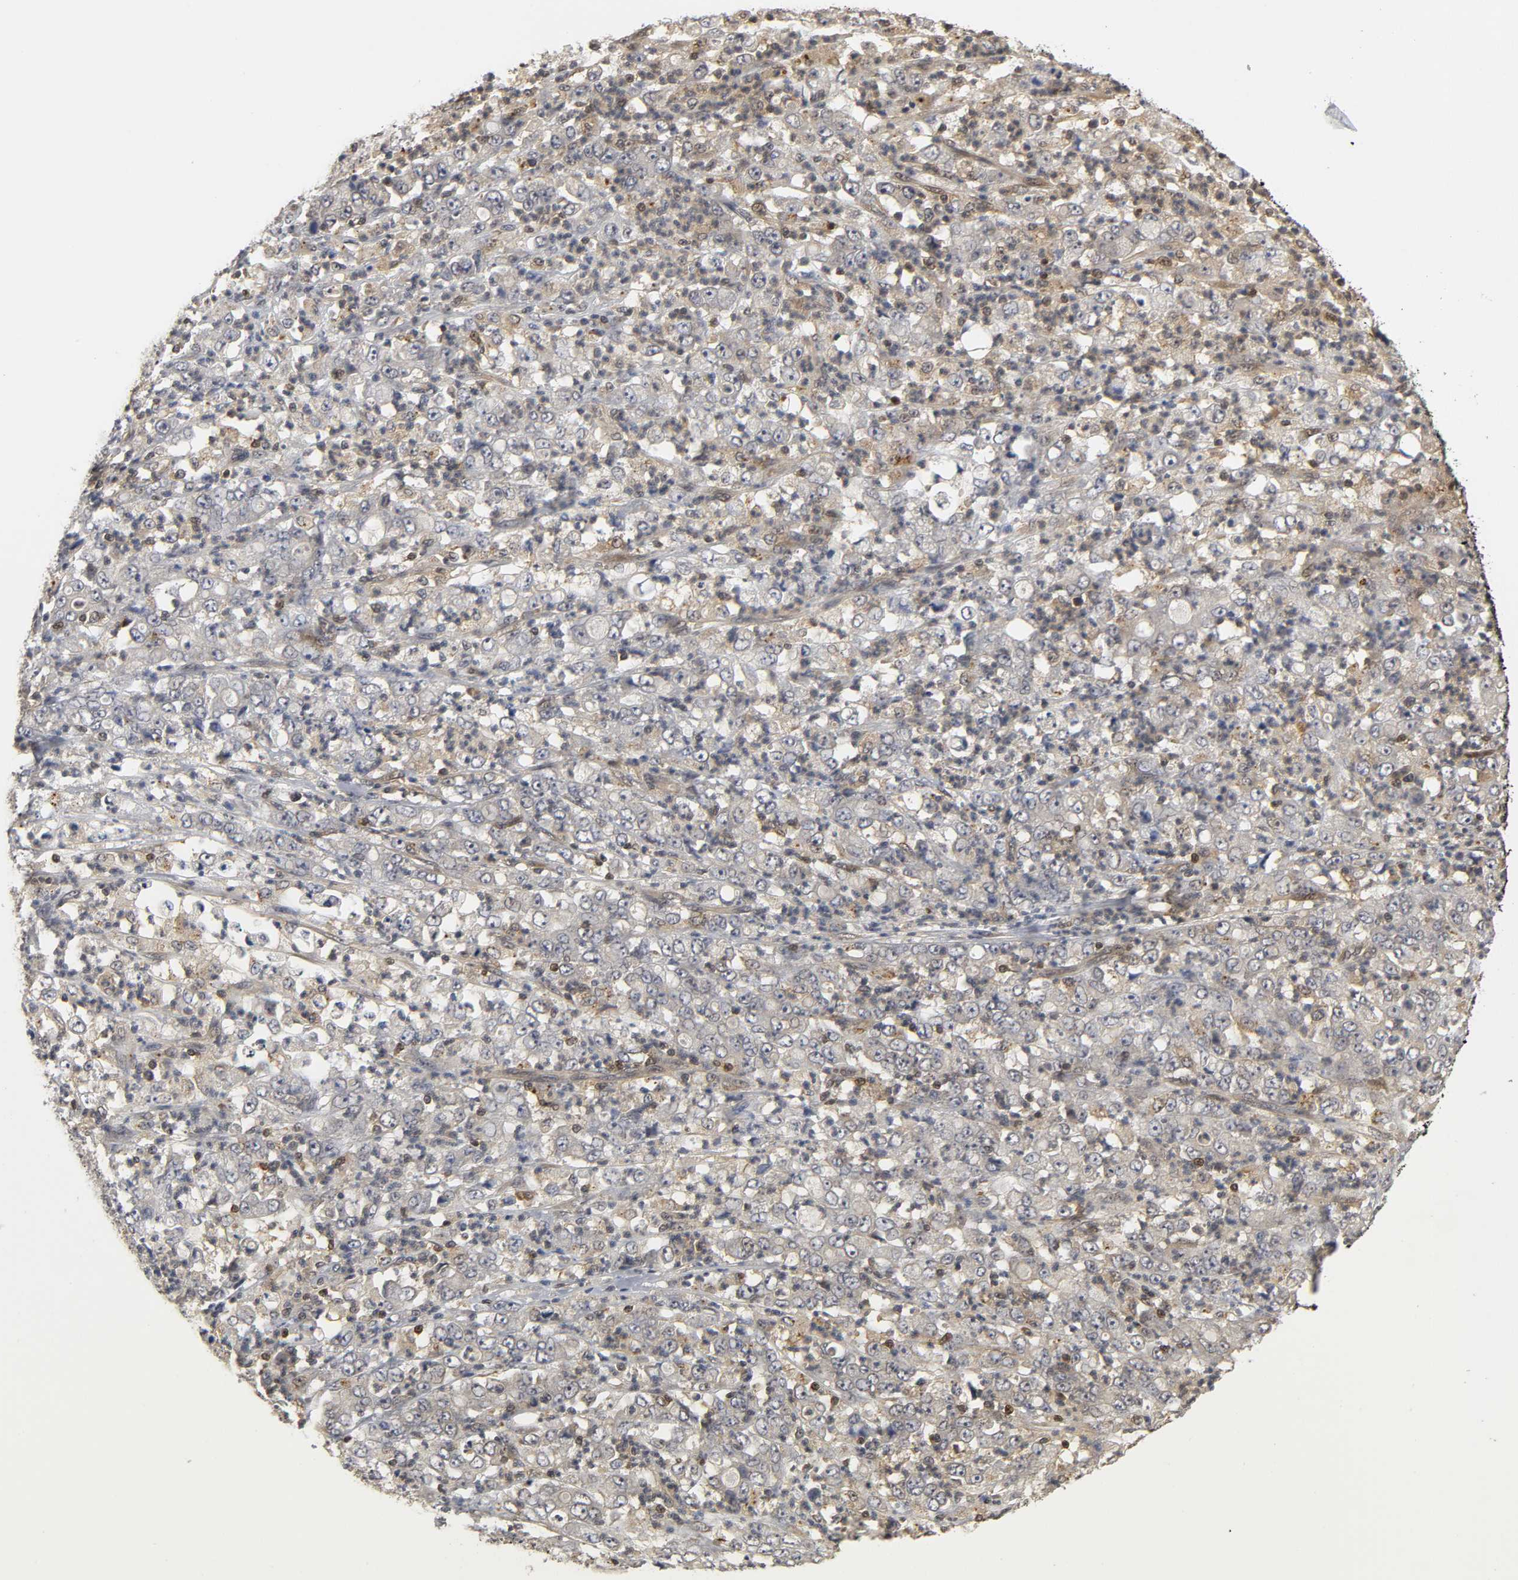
{"staining": {"intensity": "weak", "quantity": "25%-75%", "location": "cytoplasmic/membranous"}, "tissue": "stomach cancer", "cell_type": "Tumor cells", "image_type": "cancer", "snomed": [{"axis": "morphology", "description": "Adenocarcinoma, NOS"}, {"axis": "topography", "description": "Stomach, lower"}], "caption": "The photomicrograph displays a brown stain indicating the presence of a protein in the cytoplasmic/membranous of tumor cells in stomach adenocarcinoma. The staining was performed using DAB (3,3'-diaminobenzidine), with brown indicating positive protein expression. Nuclei are stained blue with hematoxylin.", "gene": "PARK7", "patient": {"sex": "female", "age": 71}}